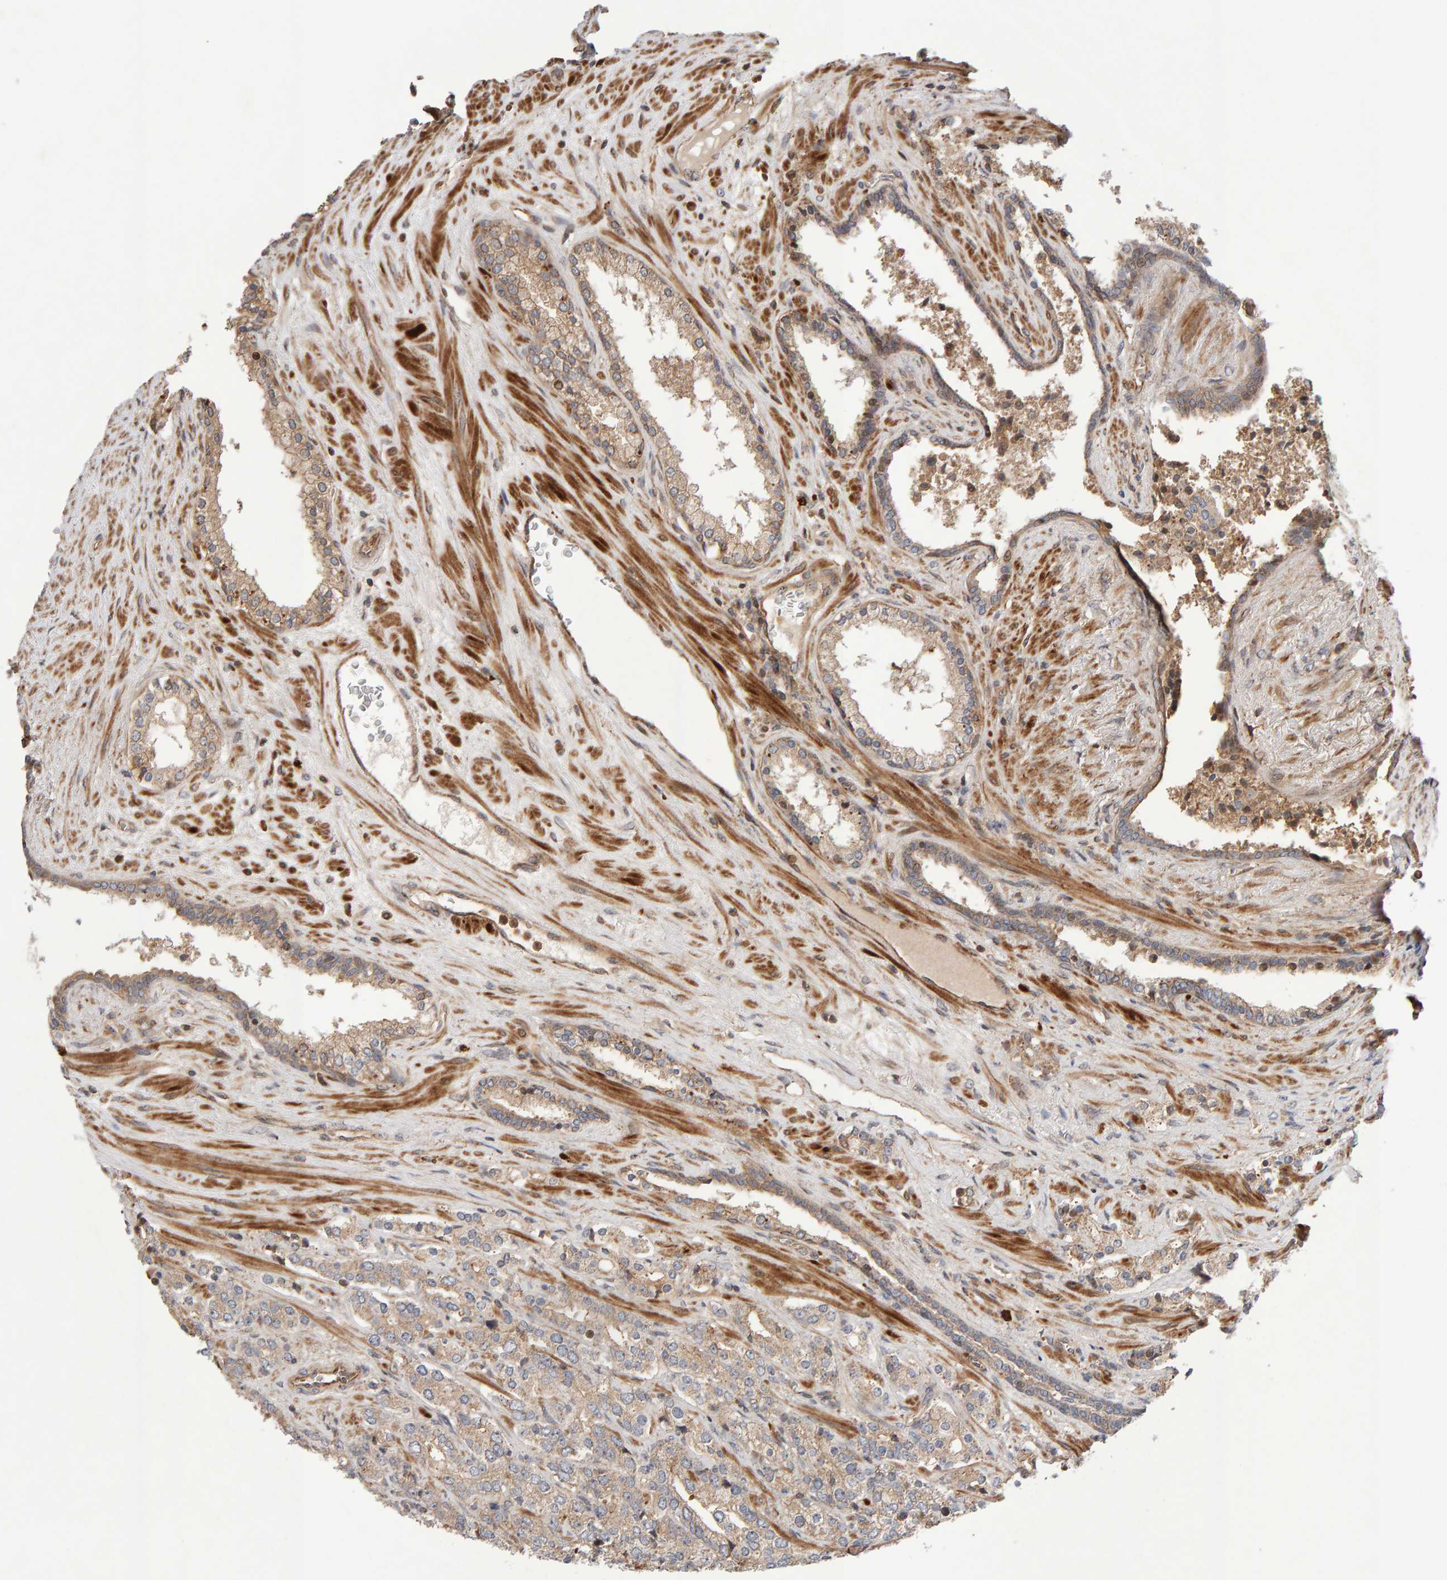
{"staining": {"intensity": "weak", "quantity": ">75%", "location": "cytoplasmic/membranous"}, "tissue": "prostate cancer", "cell_type": "Tumor cells", "image_type": "cancer", "snomed": [{"axis": "morphology", "description": "Adenocarcinoma, High grade"}, {"axis": "topography", "description": "Prostate"}], "caption": "Approximately >75% of tumor cells in prostate cancer (high-grade adenocarcinoma) reveal weak cytoplasmic/membranous protein positivity as visualized by brown immunohistochemical staining.", "gene": "LZTS1", "patient": {"sex": "male", "age": 71}}